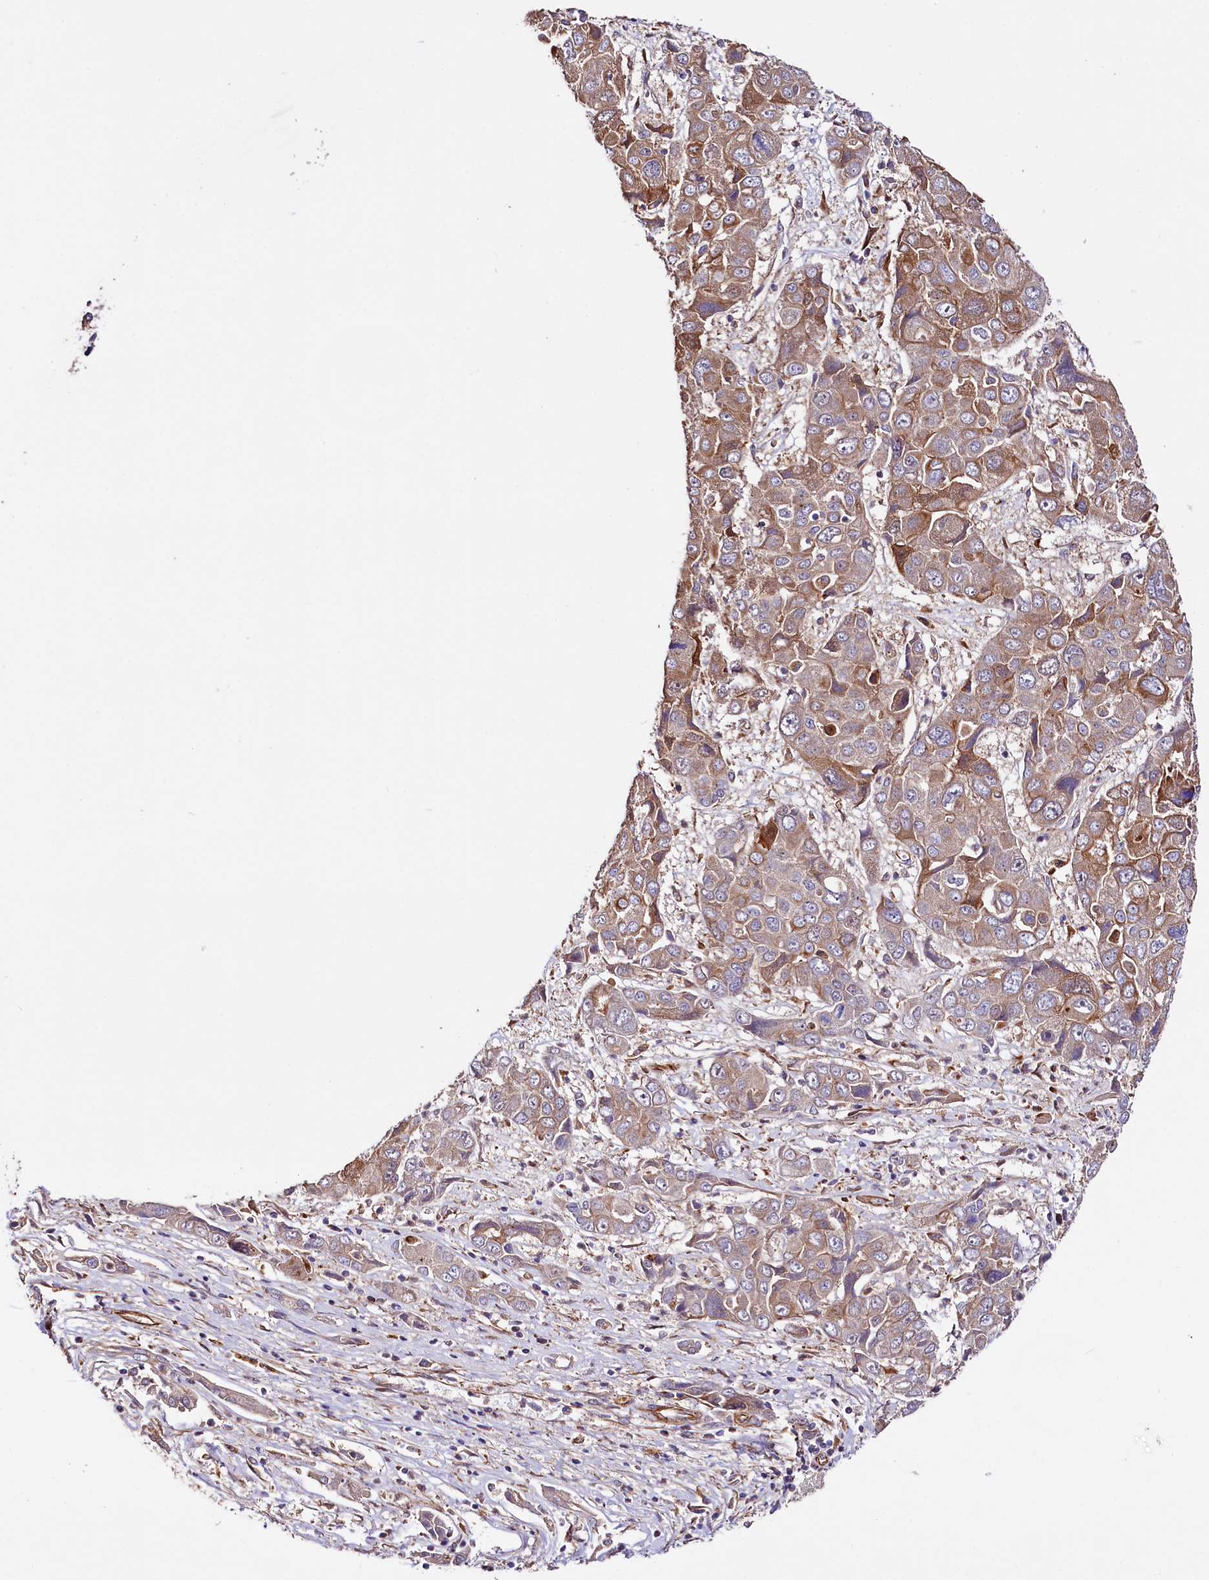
{"staining": {"intensity": "moderate", "quantity": "25%-75%", "location": "cytoplasmic/membranous"}, "tissue": "liver cancer", "cell_type": "Tumor cells", "image_type": "cancer", "snomed": [{"axis": "morphology", "description": "Cholangiocarcinoma"}, {"axis": "topography", "description": "Liver"}], "caption": "Protein expression analysis of liver cancer (cholangiocarcinoma) exhibits moderate cytoplasmic/membranous staining in about 25%-75% of tumor cells.", "gene": "TTC12", "patient": {"sex": "male", "age": 67}}